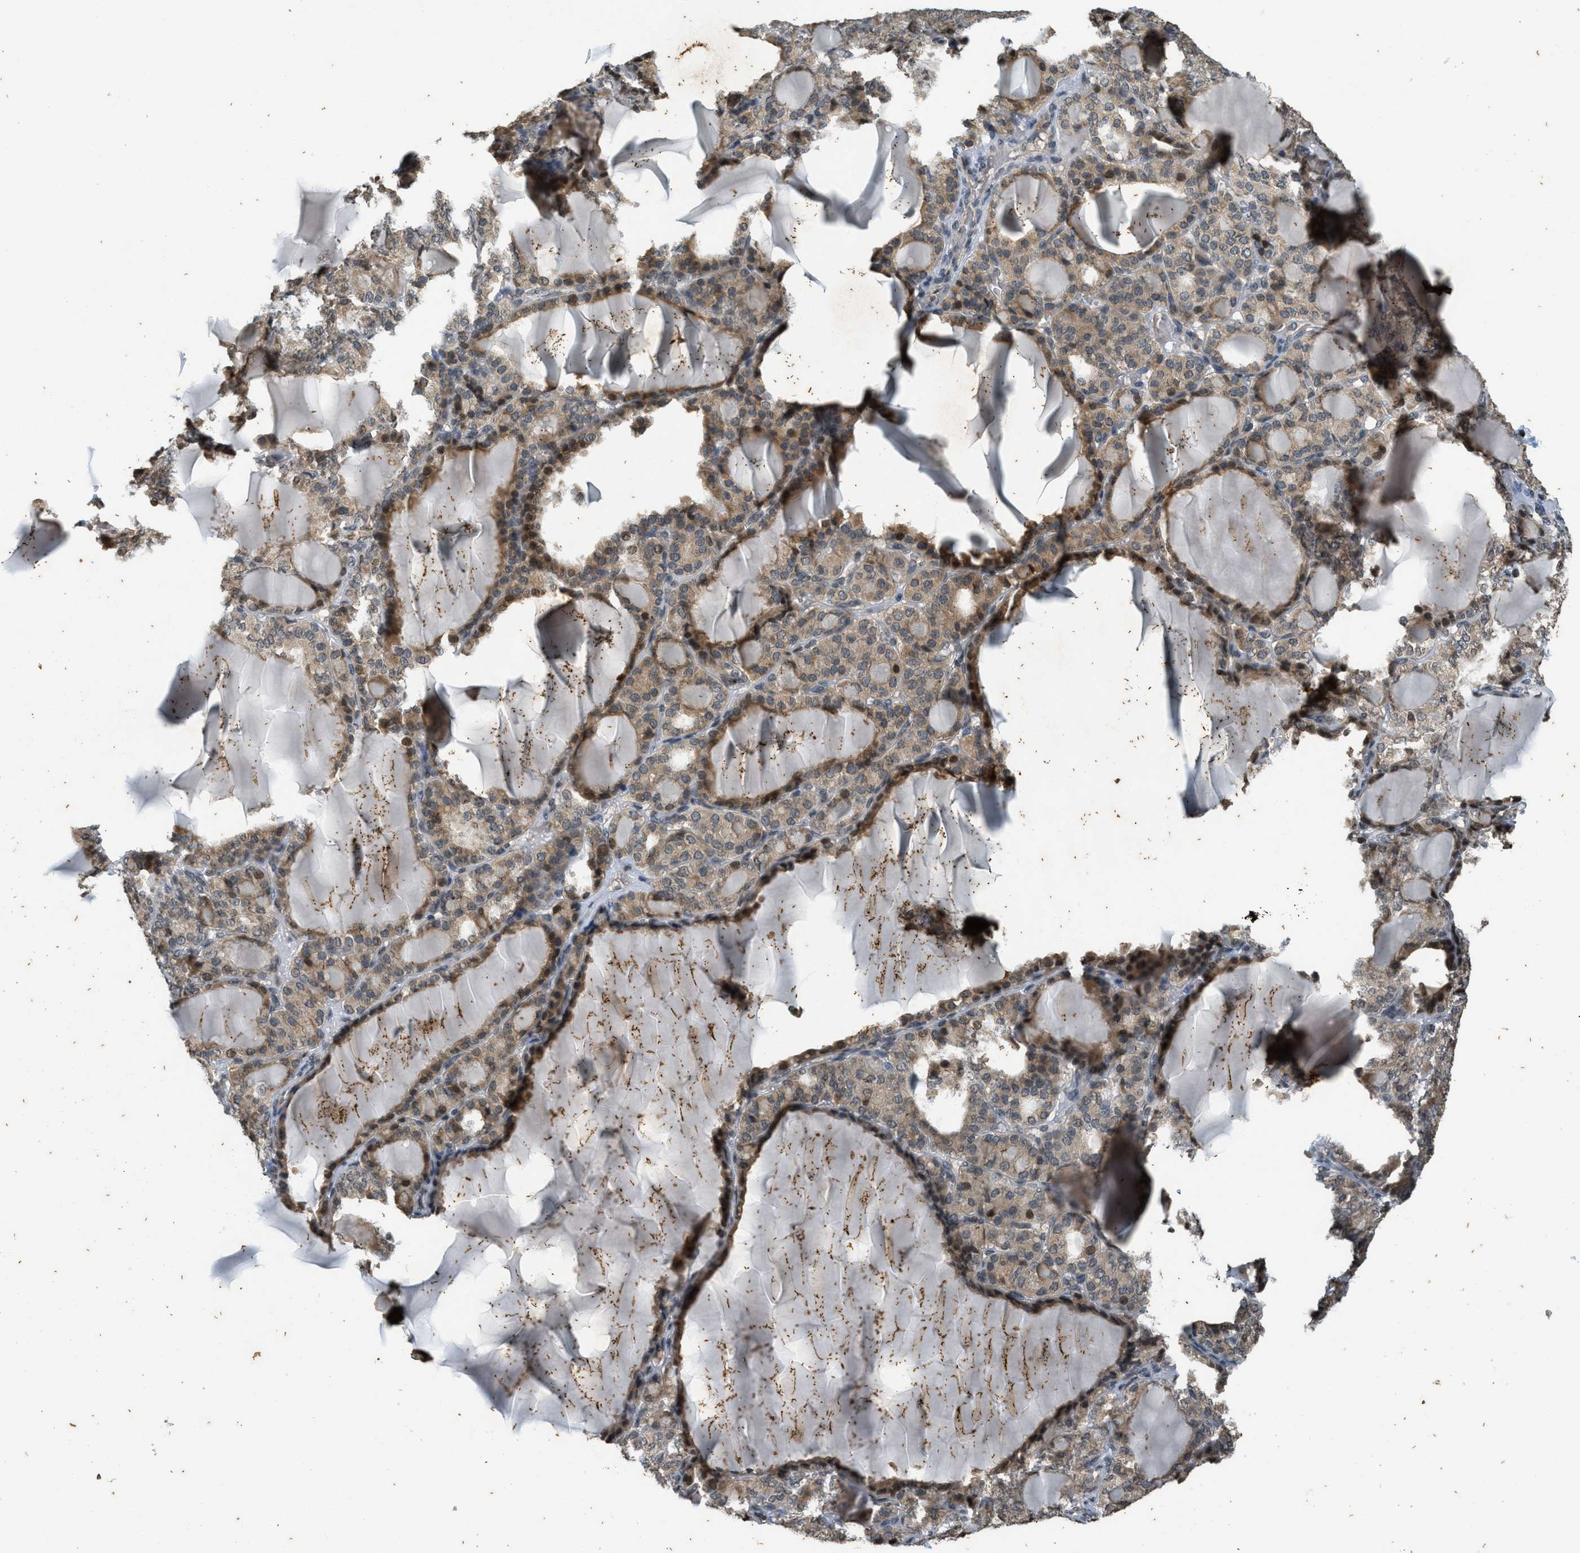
{"staining": {"intensity": "strong", "quantity": "25%-75%", "location": "cytoplasmic/membranous,nuclear"}, "tissue": "thyroid gland", "cell_type": "Glandular cells", "image_type": "normal", "snomed": [{"axis": "morphology", "description": "Normal tissue, NOS"}, {"axis": "topography", "description": "Thyroid gland"}], "caption": "Strong cytoplasmic/membranous,nuclear expression for a protein is appreciated in approximately 25%-75% of glandular cells of benign thyroid gland using IHC.", "gene": "SIAH1", "patient": {"sex": "female", "age": 28}}